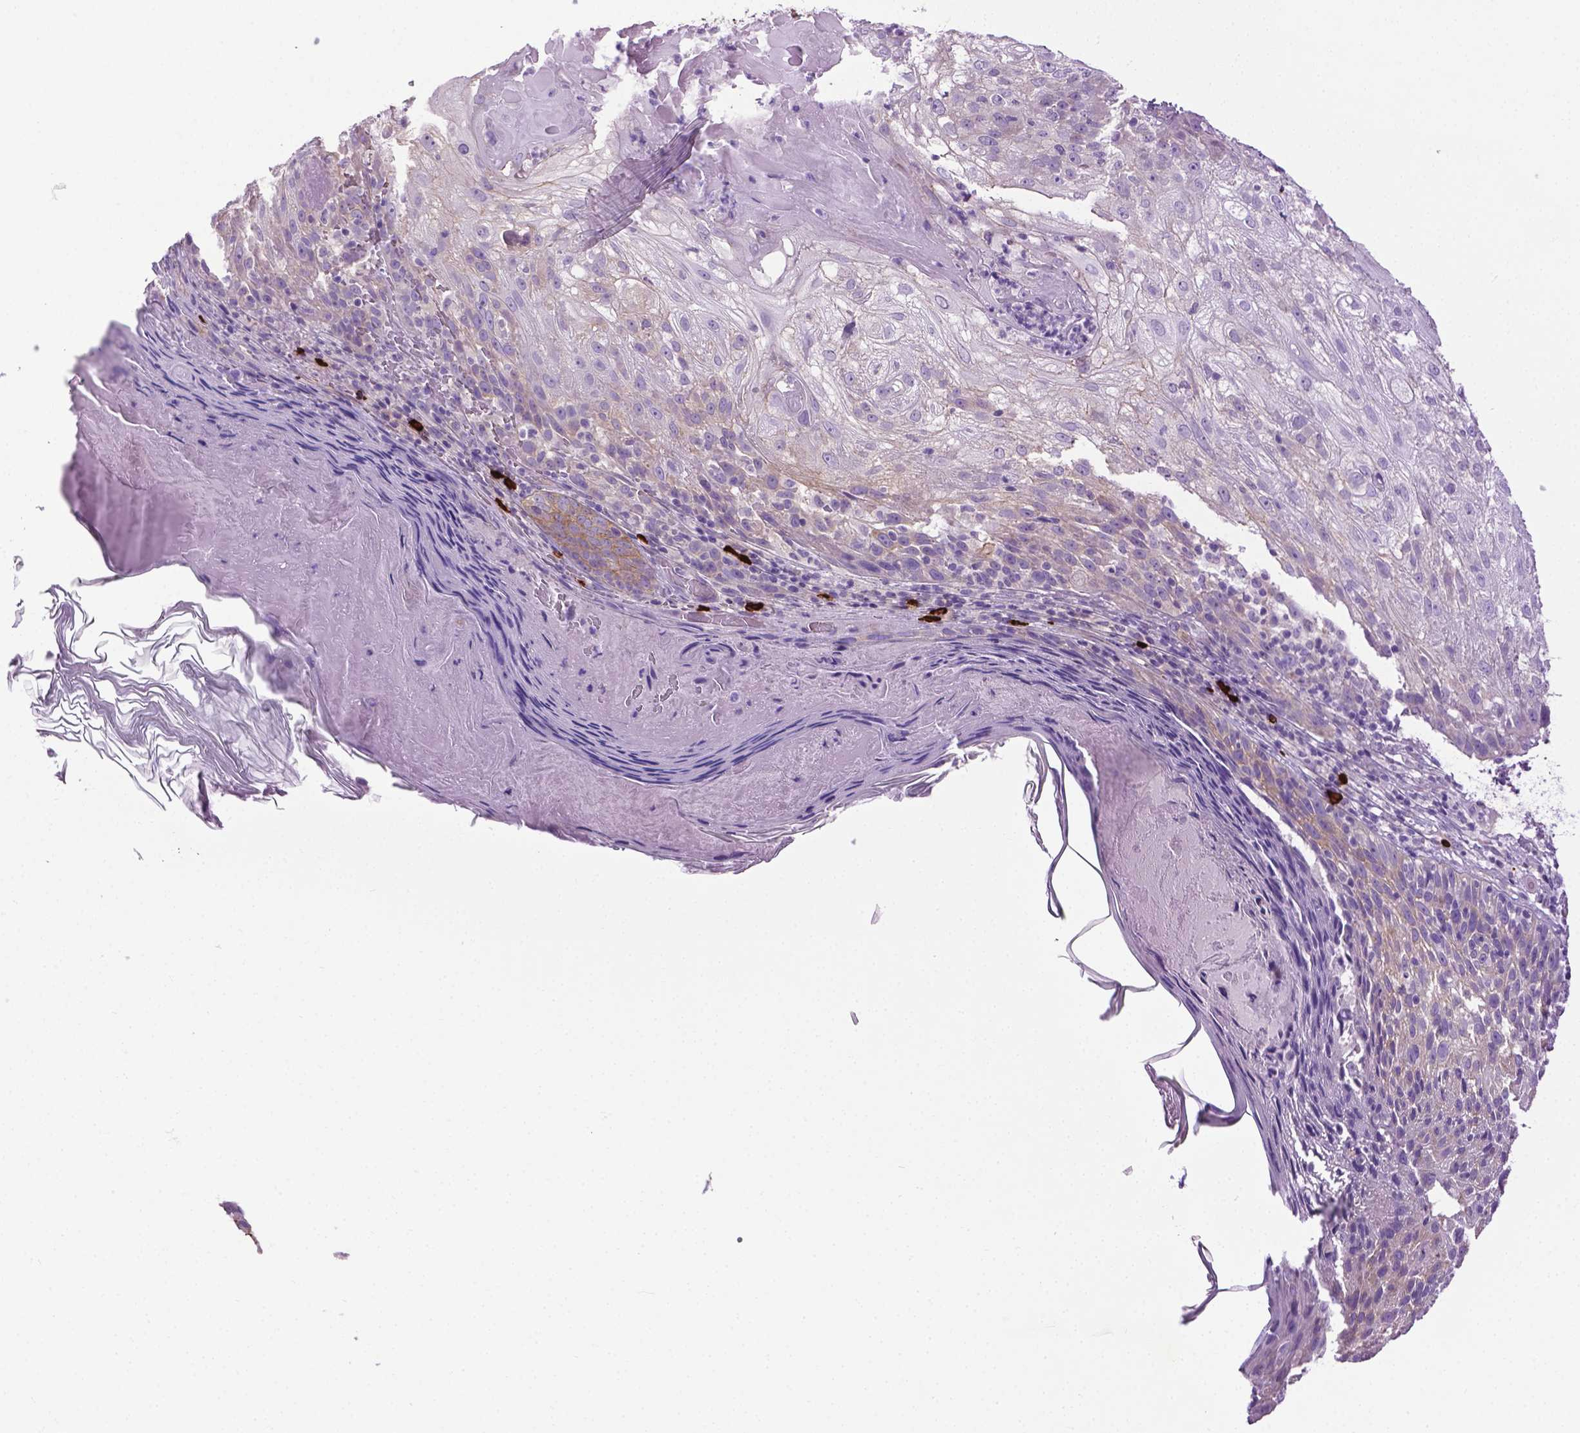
{"staining": {"intensity": "negative", "quantity": "none", "location": "none"}, "tissue": "skin cancer", "cell_type": "Tumor cells", "image_type": "cancer", "snomed": [{"axis": "morphology", "description": "Normal tissue, NOS"}, {"axis": "morphology", "description": "Squamous cell carcinoma, NOS"}, {"axis": "topography", "description": "Skin"}], "caption": "Tumor cells show no significant protein expression in skin squamous cell carcinoma. (DAB (3,3'-diaminobenzidine) immunohistochemistry with hematoxylin counter stain).", "gene": "SPECC1L", "patient": {"sex": "female", "age": 83}}